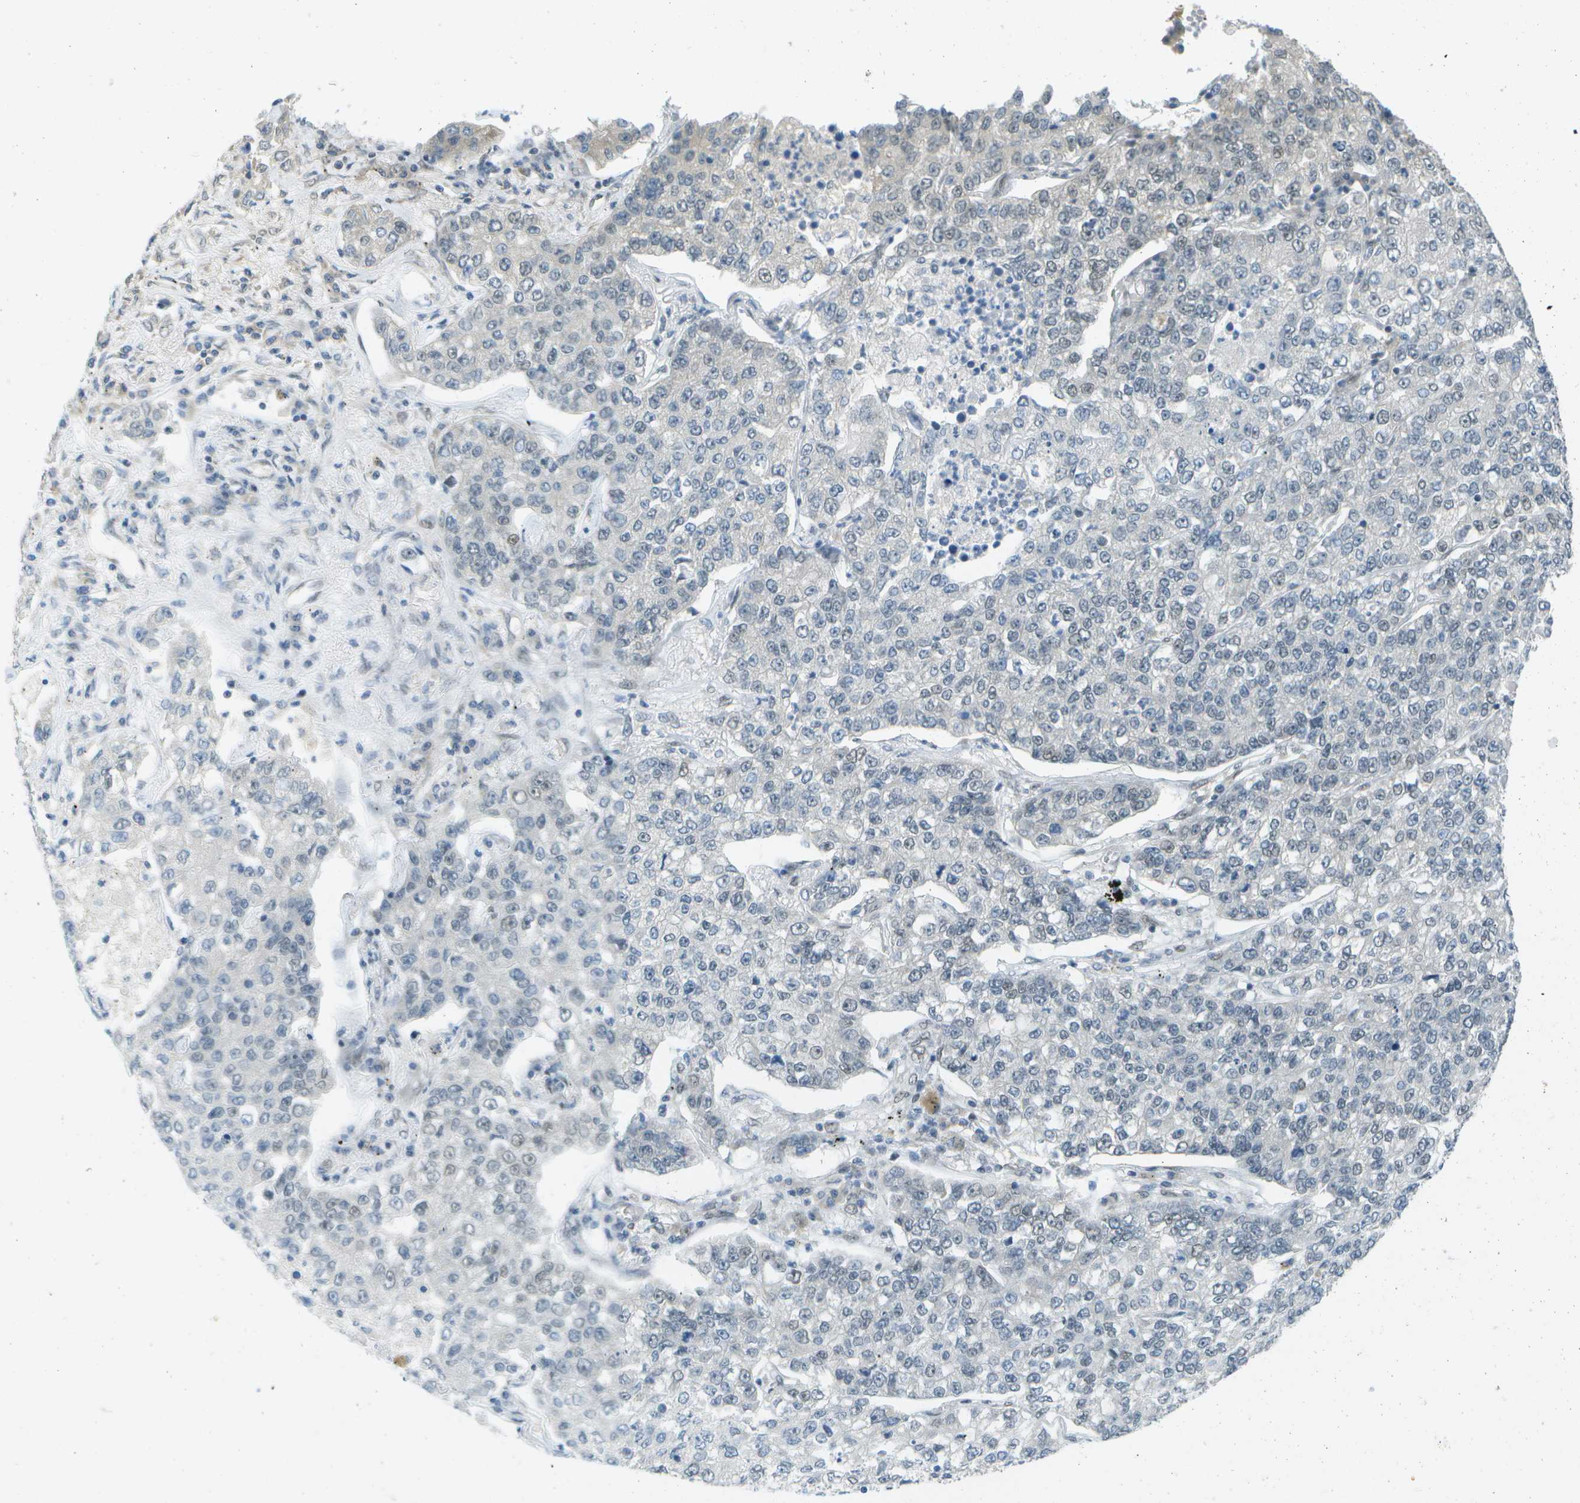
{"staining": {"intensity": "negative", "quantity": "none", "location": "none"}, "tissue": "lung cancer", "cell_type": "Tumor cells", "image_type": "cancer", "snomed": [{"axis": "morphology", "description": "Adenocarcinoma, NOS"}, {"axis": "topography", "description": "Lung"}], "caption": "High magnification brightfield microscopy of lung cancer stained with DAB (brown) and counterstained with hematoxylin (blue): tumor cells show no significant positivity.", "gene": "ARID1B", "patient": {"sex": "male", "age": 49}}